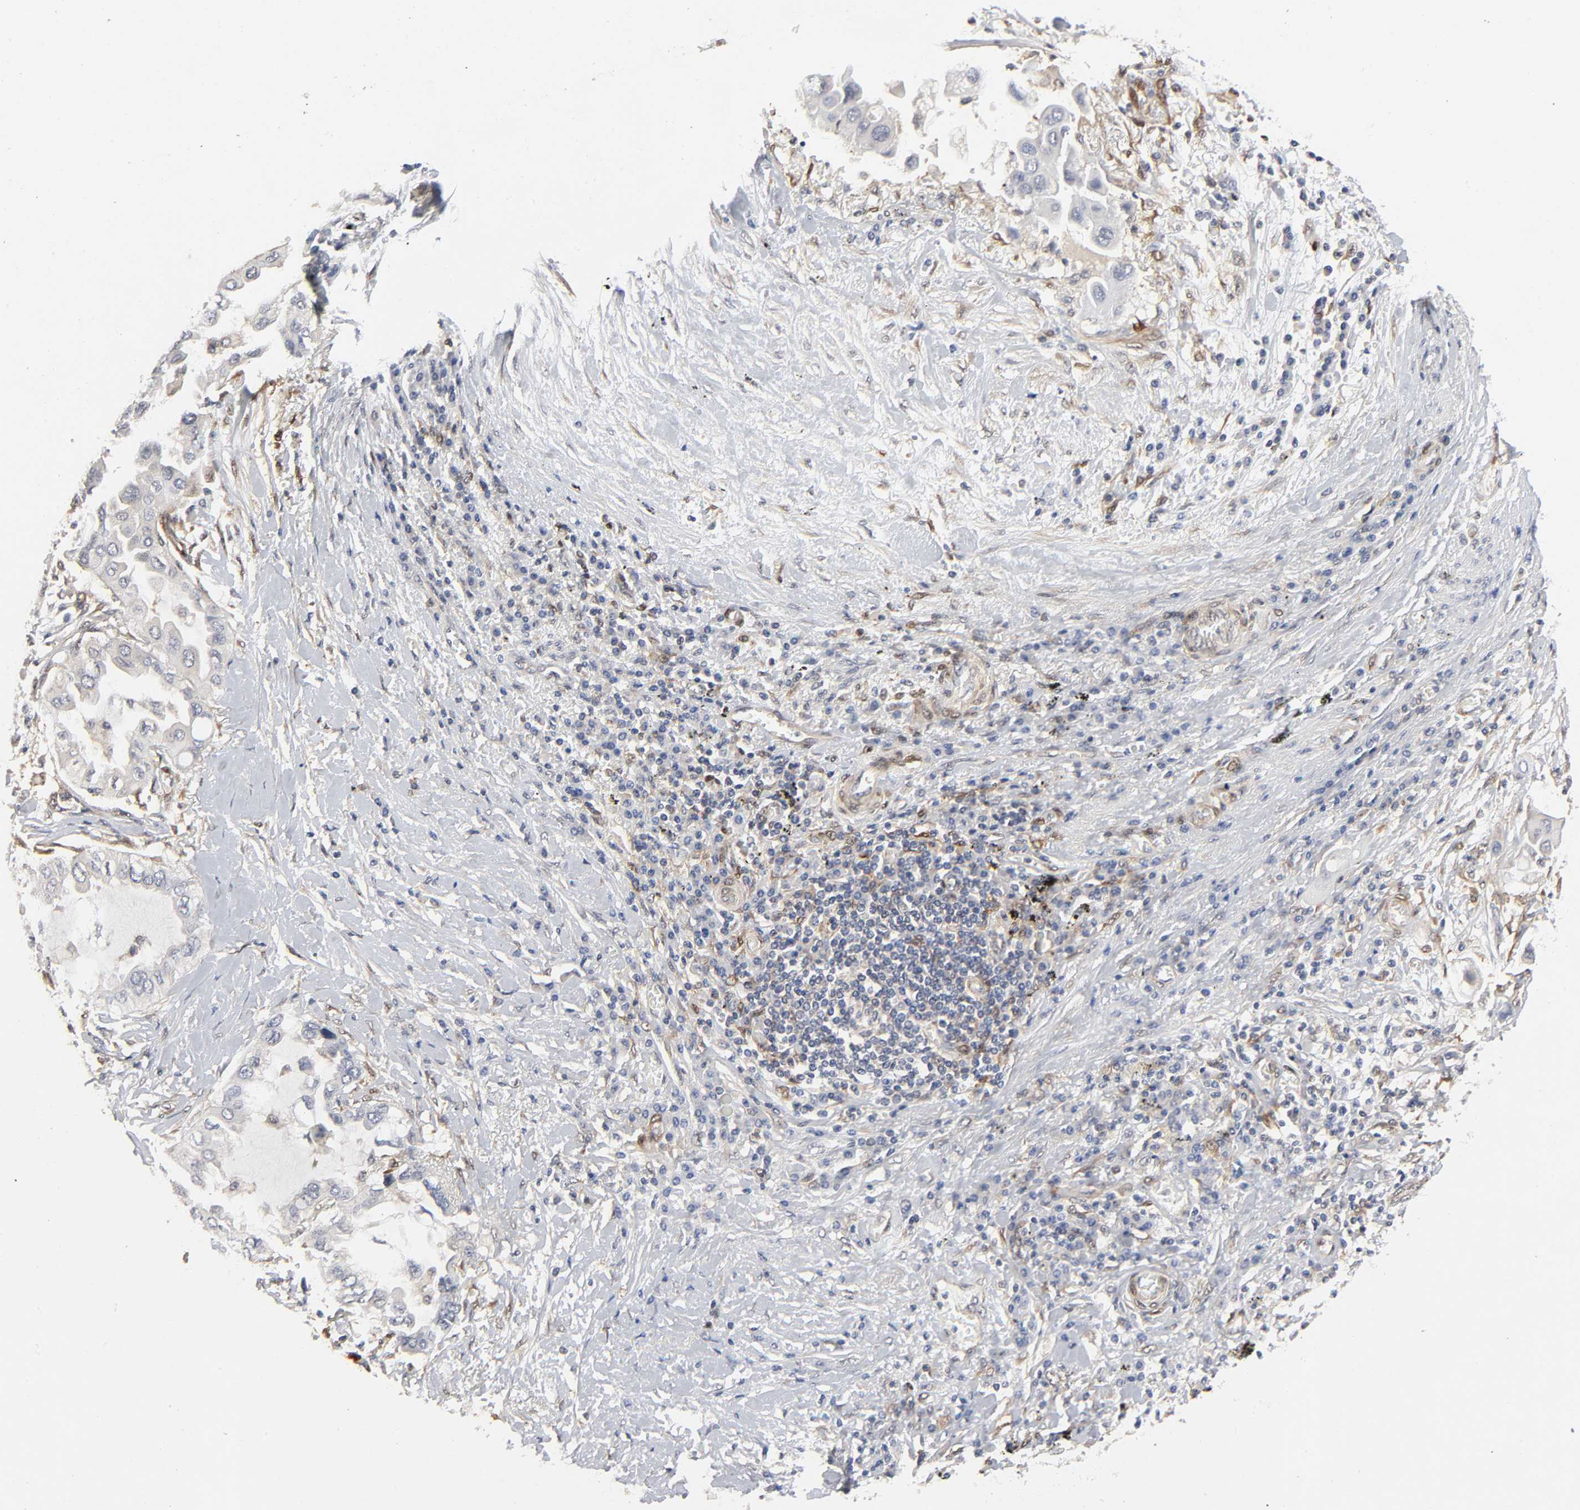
{"staining": {"intensity": "negative", "quantity": "none", "location": "none"}, "tissue": "lung cancer", "cell_type": "Tumor cells", "image_type": "cancer", "snomed": [{"axis": "morphology", "description": "Adenocarcinoma, NOS"}, {"axis": "topography", "description": "Lung"}], "caption": "High power microscopy image of an immunohistochemistry image of lung cancer, revealing no significant positivity in tumor cells.", "gene": "PTEN", "patient": {"sex": "female", "age": 76}}